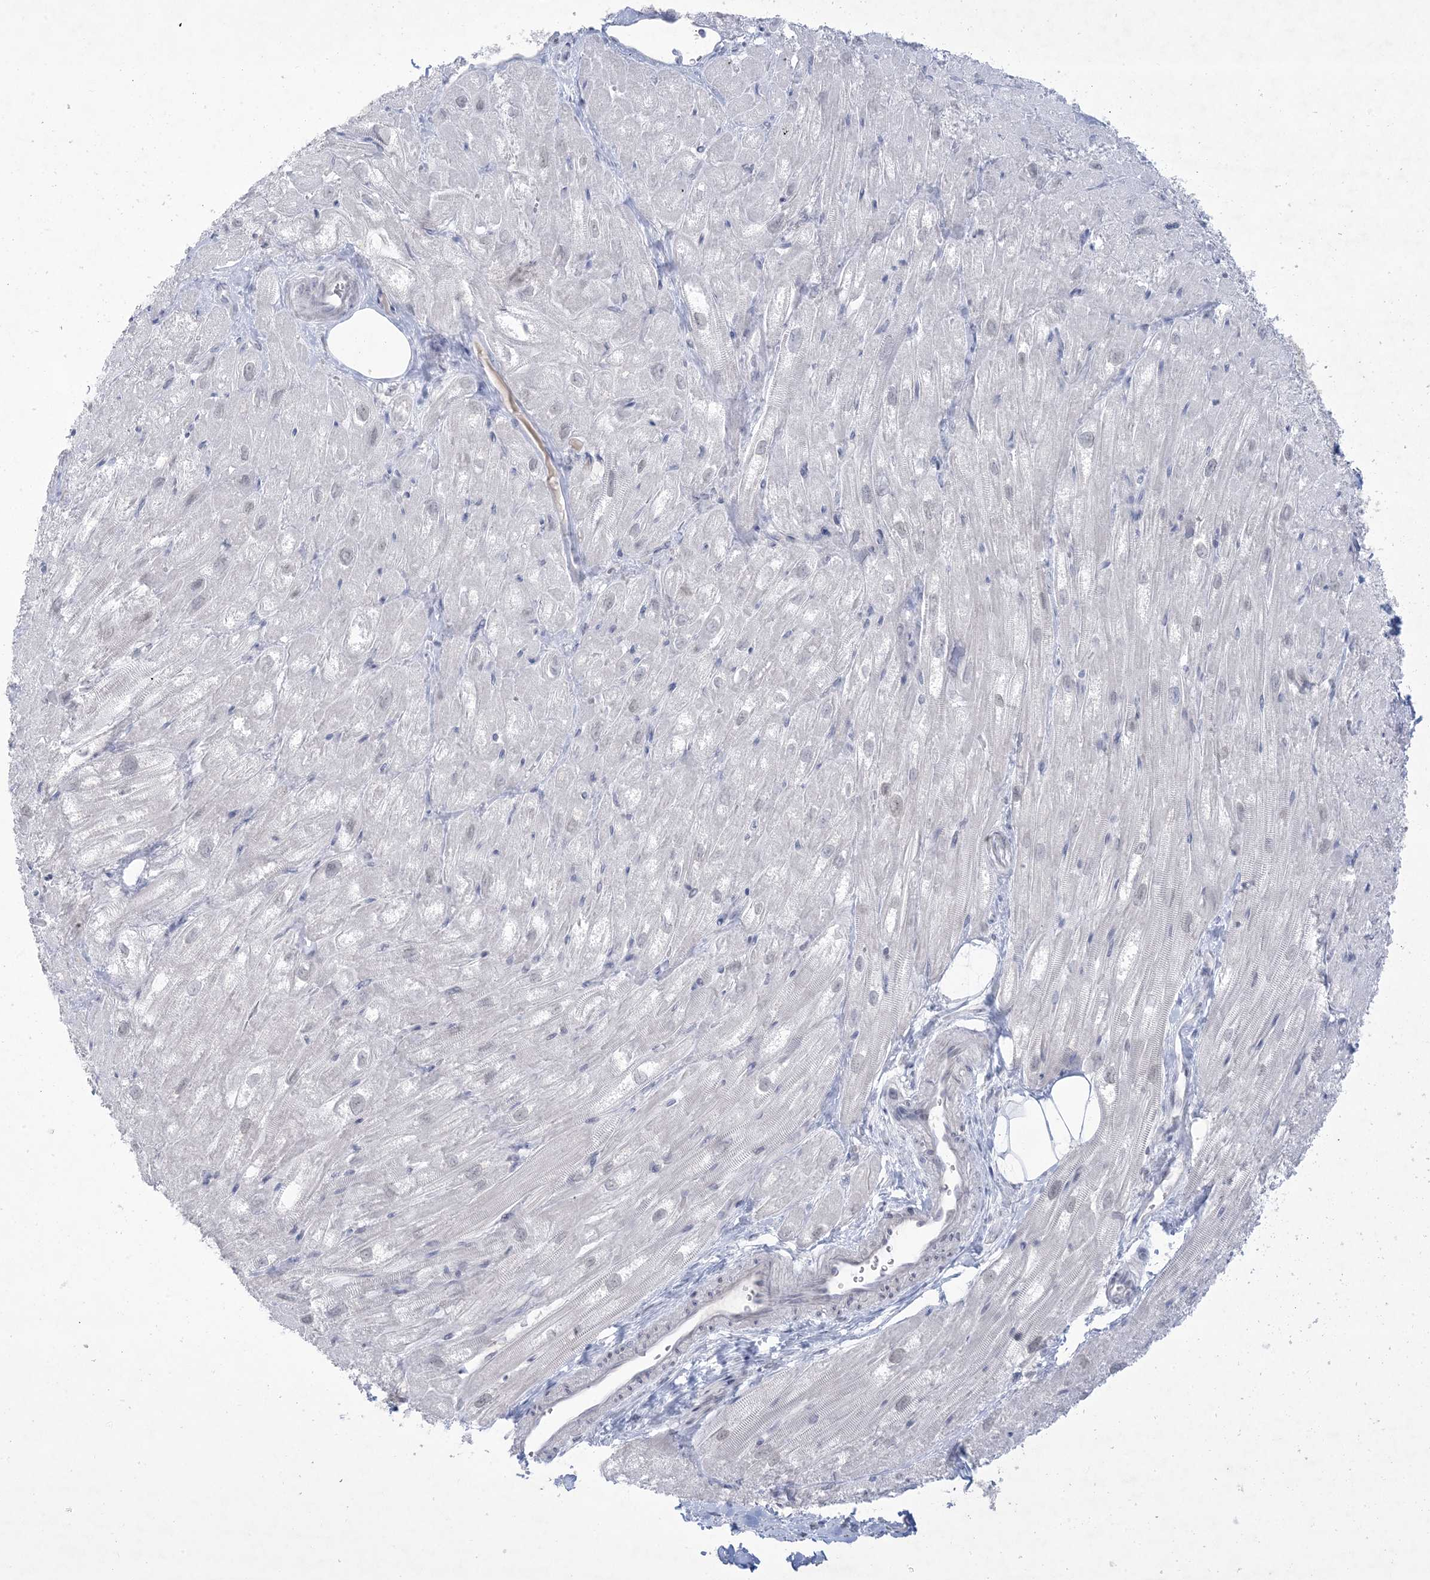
{"staining": {"intensity": "weak", "quantity": "<25%", "location": "cytoplasmic/membranous"}, "tissue": "heart muscle", "cell_type": "Cardiomyocytes", "image_type": "normal", "snomed": [{"axis": "morphology", "description": "Normal tissue, NOS"}, {"axis": "topography", "description": "Heart"}], "caption": "Immunohistochemistry (IHC) of unremarkable human heart muscle shows no staining in cardiomyocytes.", "gene": "HOMEZ", "patient": {"sex": "male", "age": 50}}